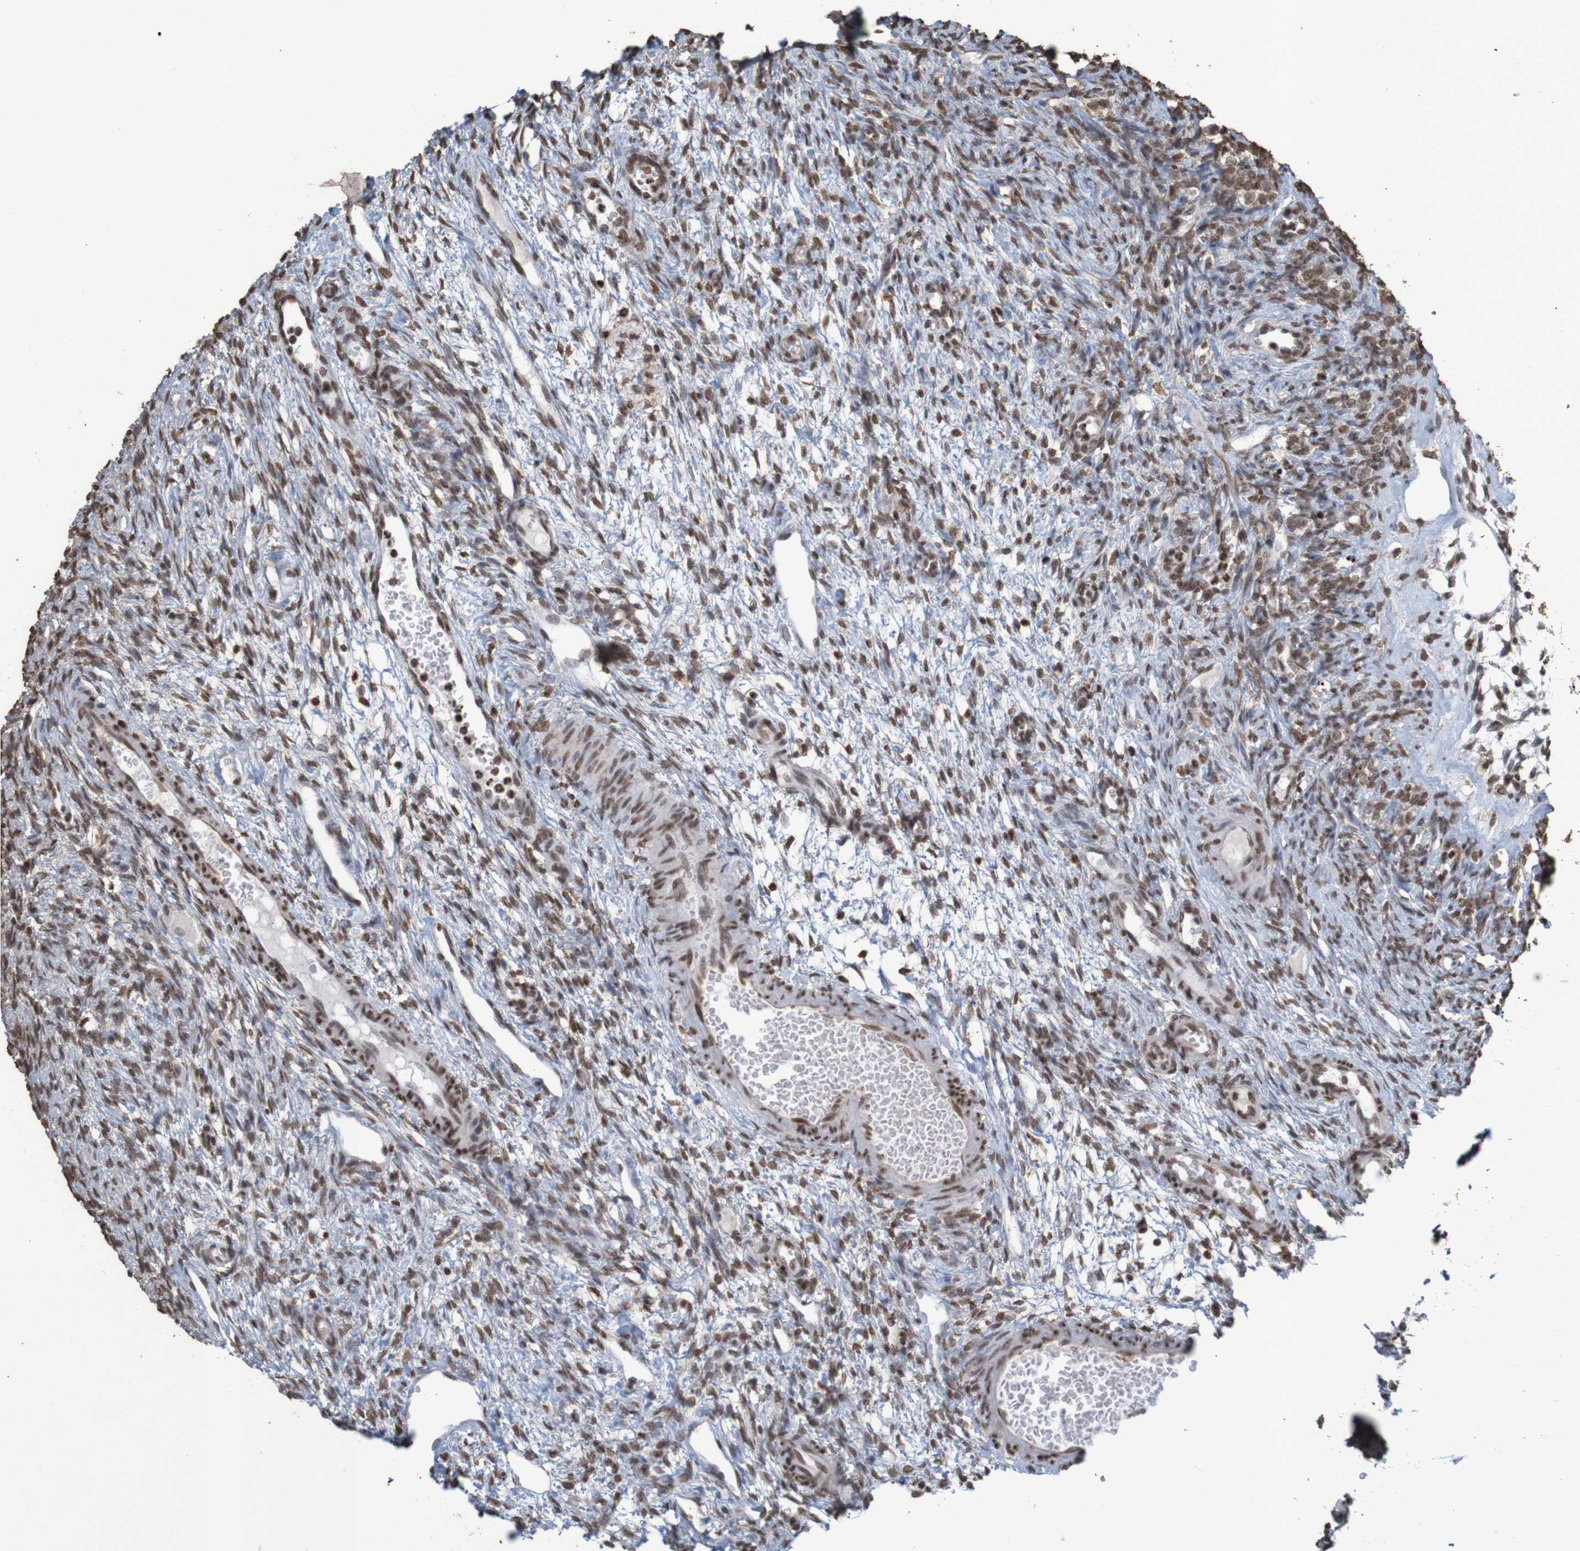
{"staining": {"intensity": "moderate", "quantity": ">75%", "location": "nuclear"}, "tissue": "ovary", "cell_type": "Ovarian stroma cells", "image_type": "normal", "snomed": [{"axis": "morphology", "description": "Normal tissue, NOS"}, {"axis": "topography", "description": "Ovary"}], "caption": "High-power microscopy captured an IHC photomicrograph of unremarkable ovary, revealing moderate nuclear expression in about >75% of ovarian stroma cells. (IHC, brightfield microscopy, high magnification).", "gene": "GFI1", "patient": {"sex": "female", "age": 33}}